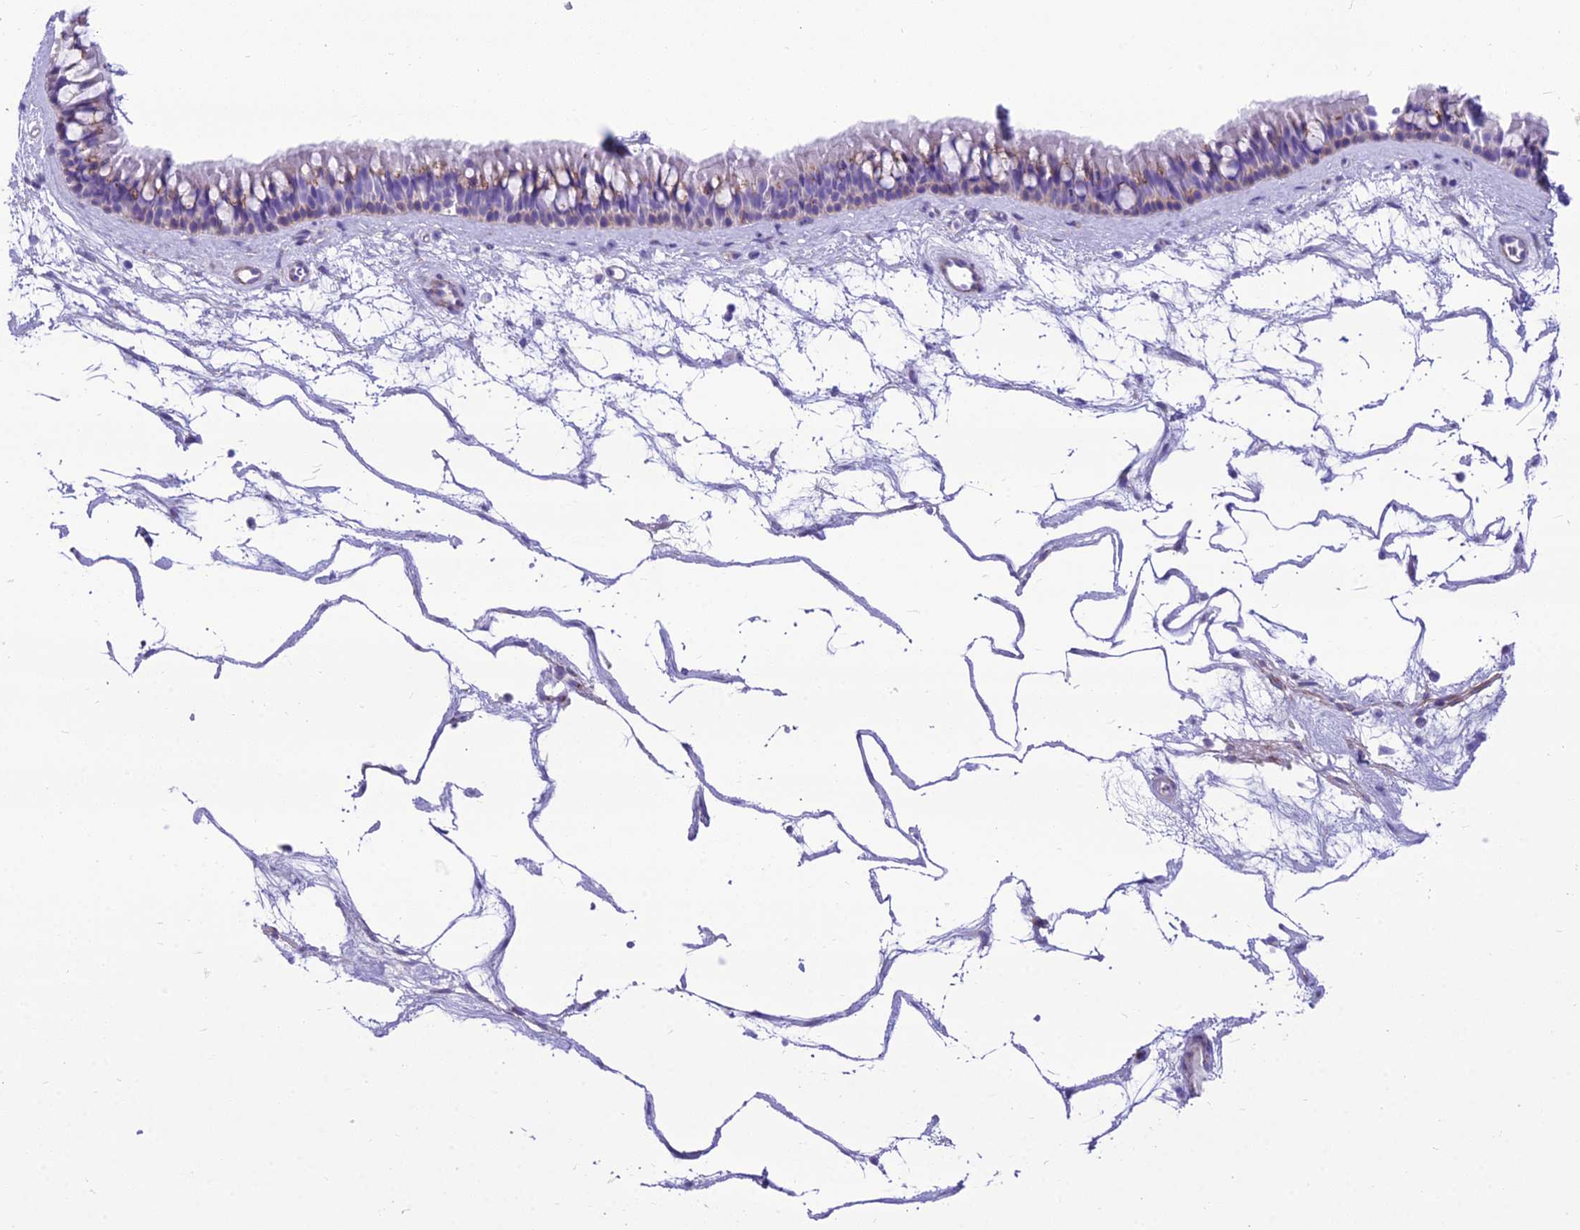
{"staining": {"intensity": "weak", "quantity": "<25%", "location": "cytoplasmic/membranous"}, "tissue": "nasopharynx", "cell_type": "Respiratory epithelial cells", "image_type": "normal", "snomed": [{"axis": "morphology", "description": "Normal tissue, NOS"}, {"axis": "topography", "description": "Nasopharynx"}], "caption": "The micrograph shows no staining of respiratory epithelial cells in unremarkable nasopharynx. The staining was performed using DAB to visualize the protein expression in brown, while the nuclei were stained in blue with hematoxylin (Magnification: 20x).", "gene": "GFRA1", "patient": {"sex": "male", "age": 64}}